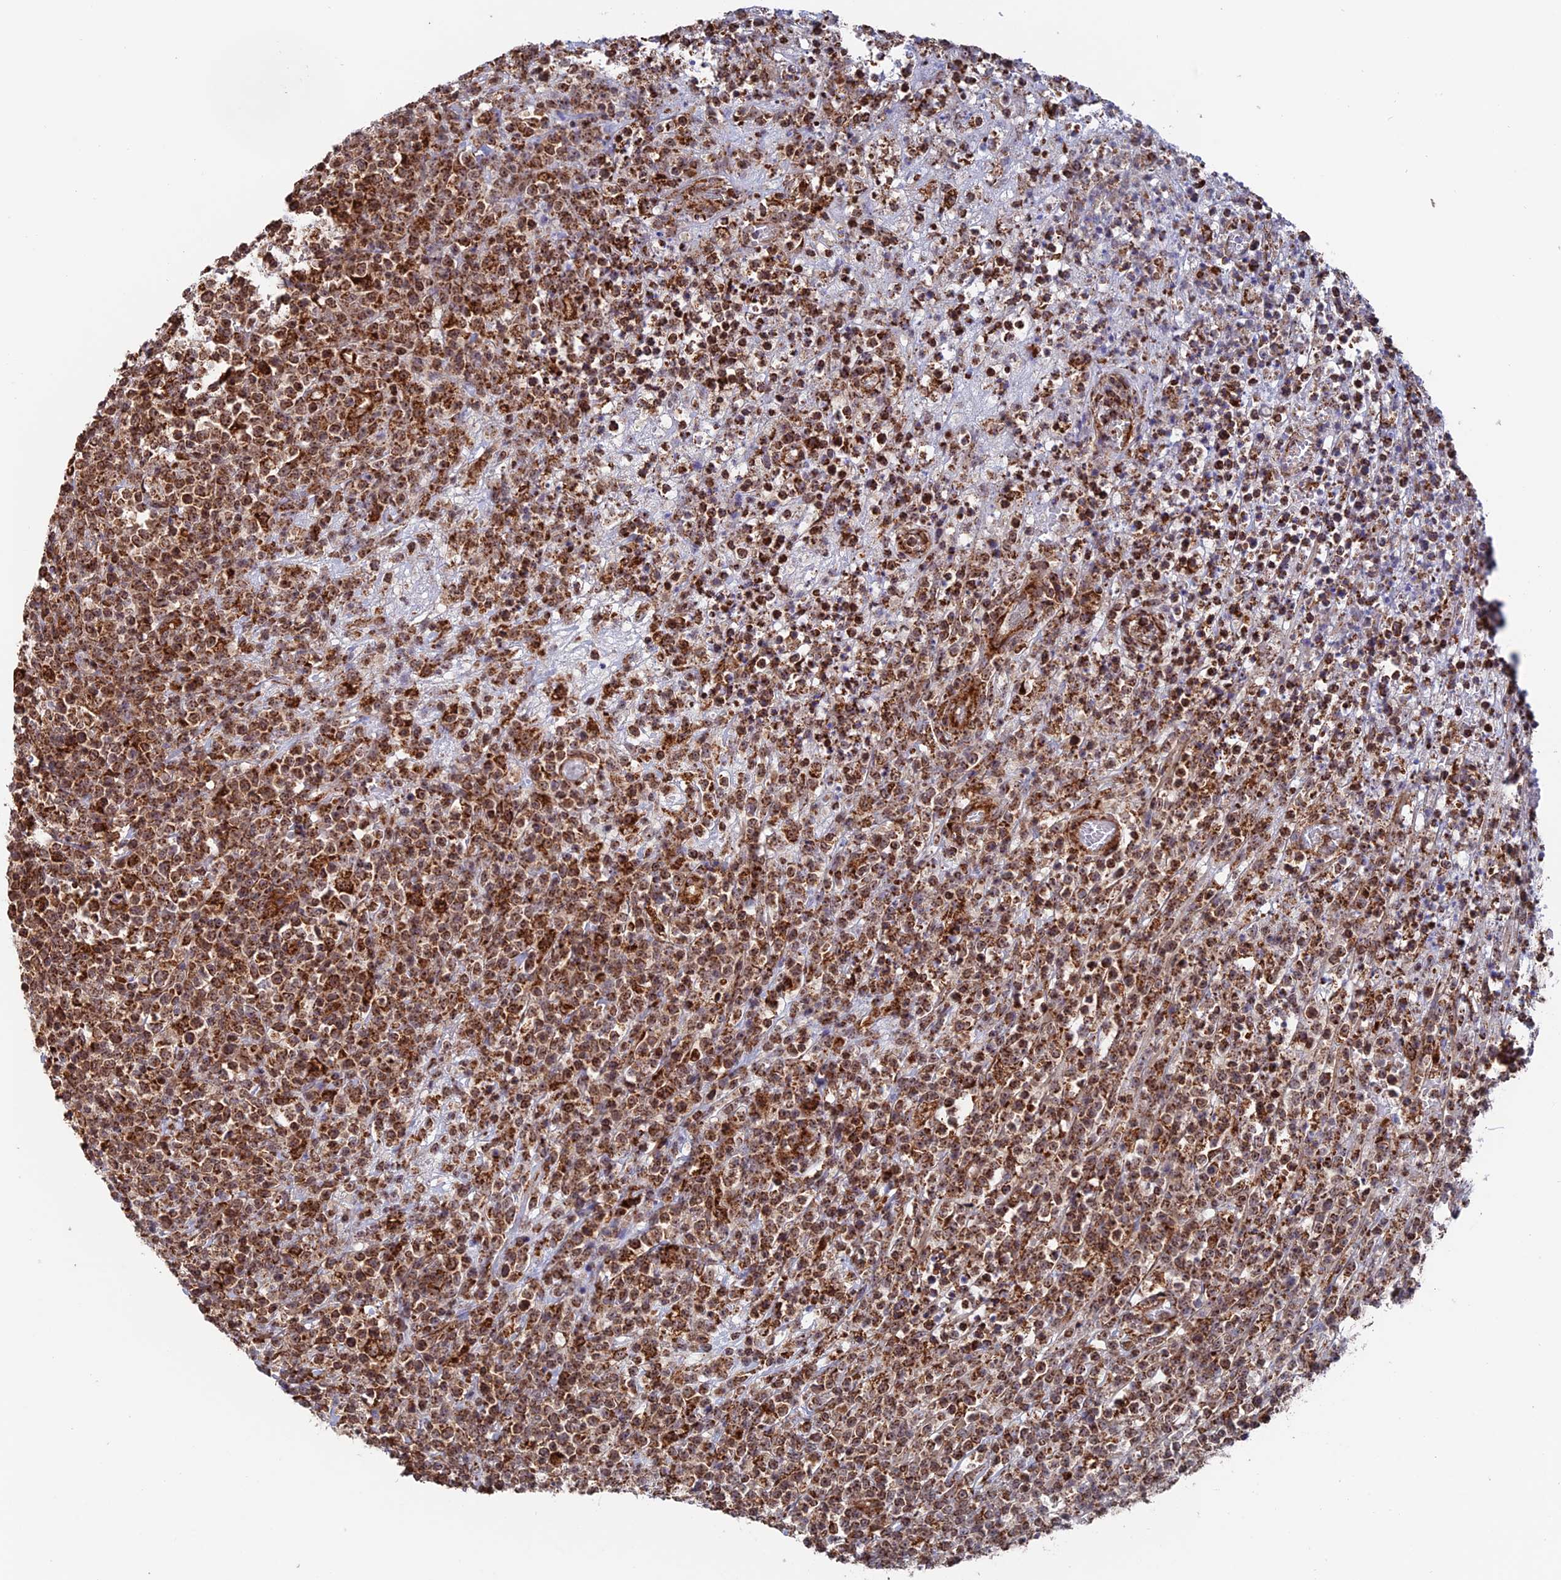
{"staining": {"intensity": "strong", "quantity": ">75%", "location": "cytoplasmic/membranous"}, "tissue": "lymphoma", "cell_type": "Tumor cells", "image_type": "cancer", "snomed": [{"axis": "morphology", "description": "Malignant lymphoma, non-Hodgkin's type, High grade"}, {"axis": "topography", "description": "Colon"}], "caption": "Immunohistochemistry (DAB (3,3'-diaminobenzidine)) staining of lymphoma shows strong cytoplasmic/membranous protein staining in approximately >75% of tumor cells.", "gene": "DTYMK", "patient": {"sex": "female", "age": 53}}